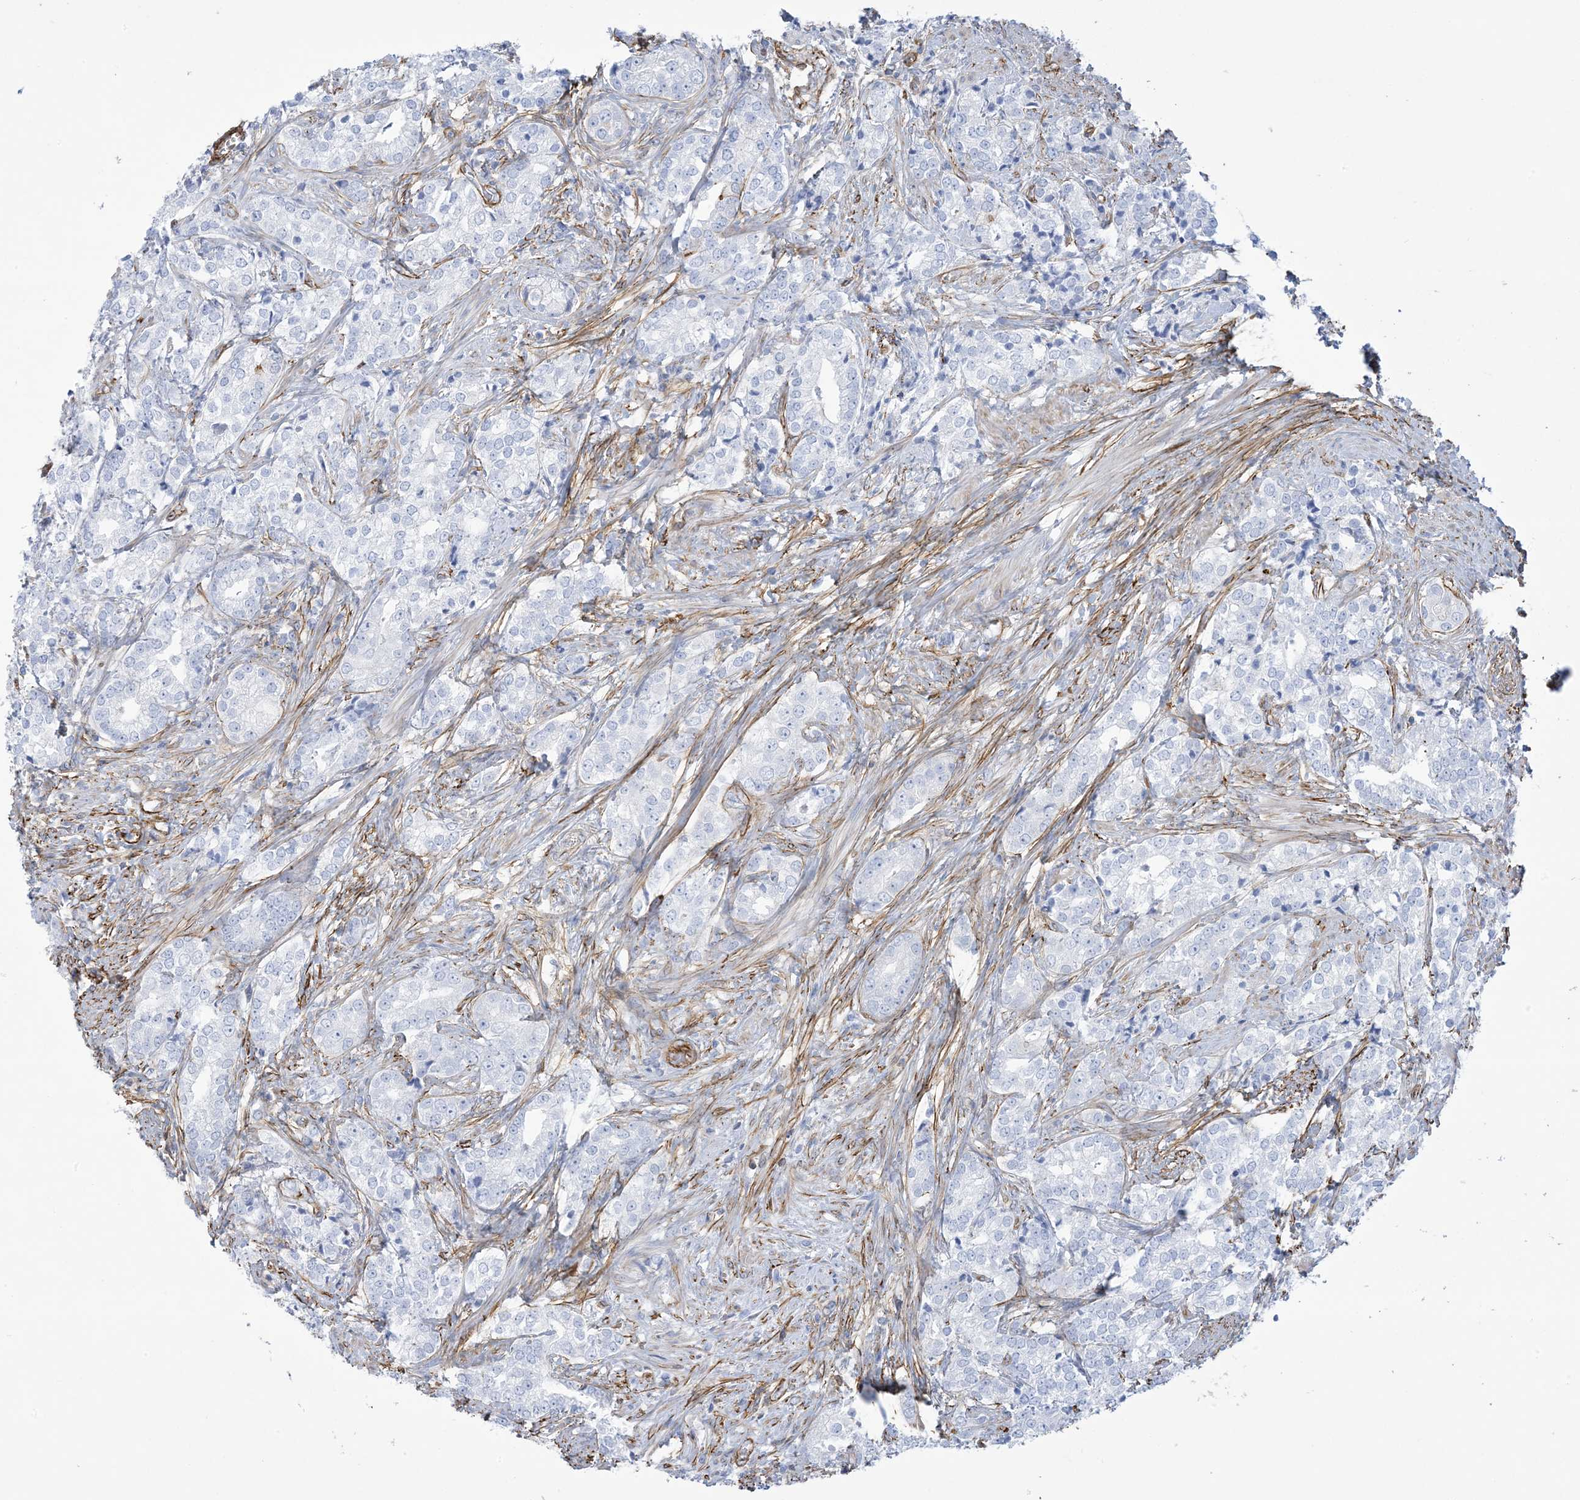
{"staining": {"intensity": "negative", "quantity": "none", "location": "none"}, "tissue": "prostate cancer", "cell_type": "Tumor cells", "image_type": "cancer", "snomed": [{"axis": "morphology", "description": "Adenocarcinoma, High grade"}, {"axis": "topography", "description": "Prostate"}], "caption": "High power microscopy photomicrograph of an IHC micrograph of prostate cancer, revealing no significant expression in tumor cells.", "gene": "B3GNT7", "patient": {"sex": "male", "age": 69}}